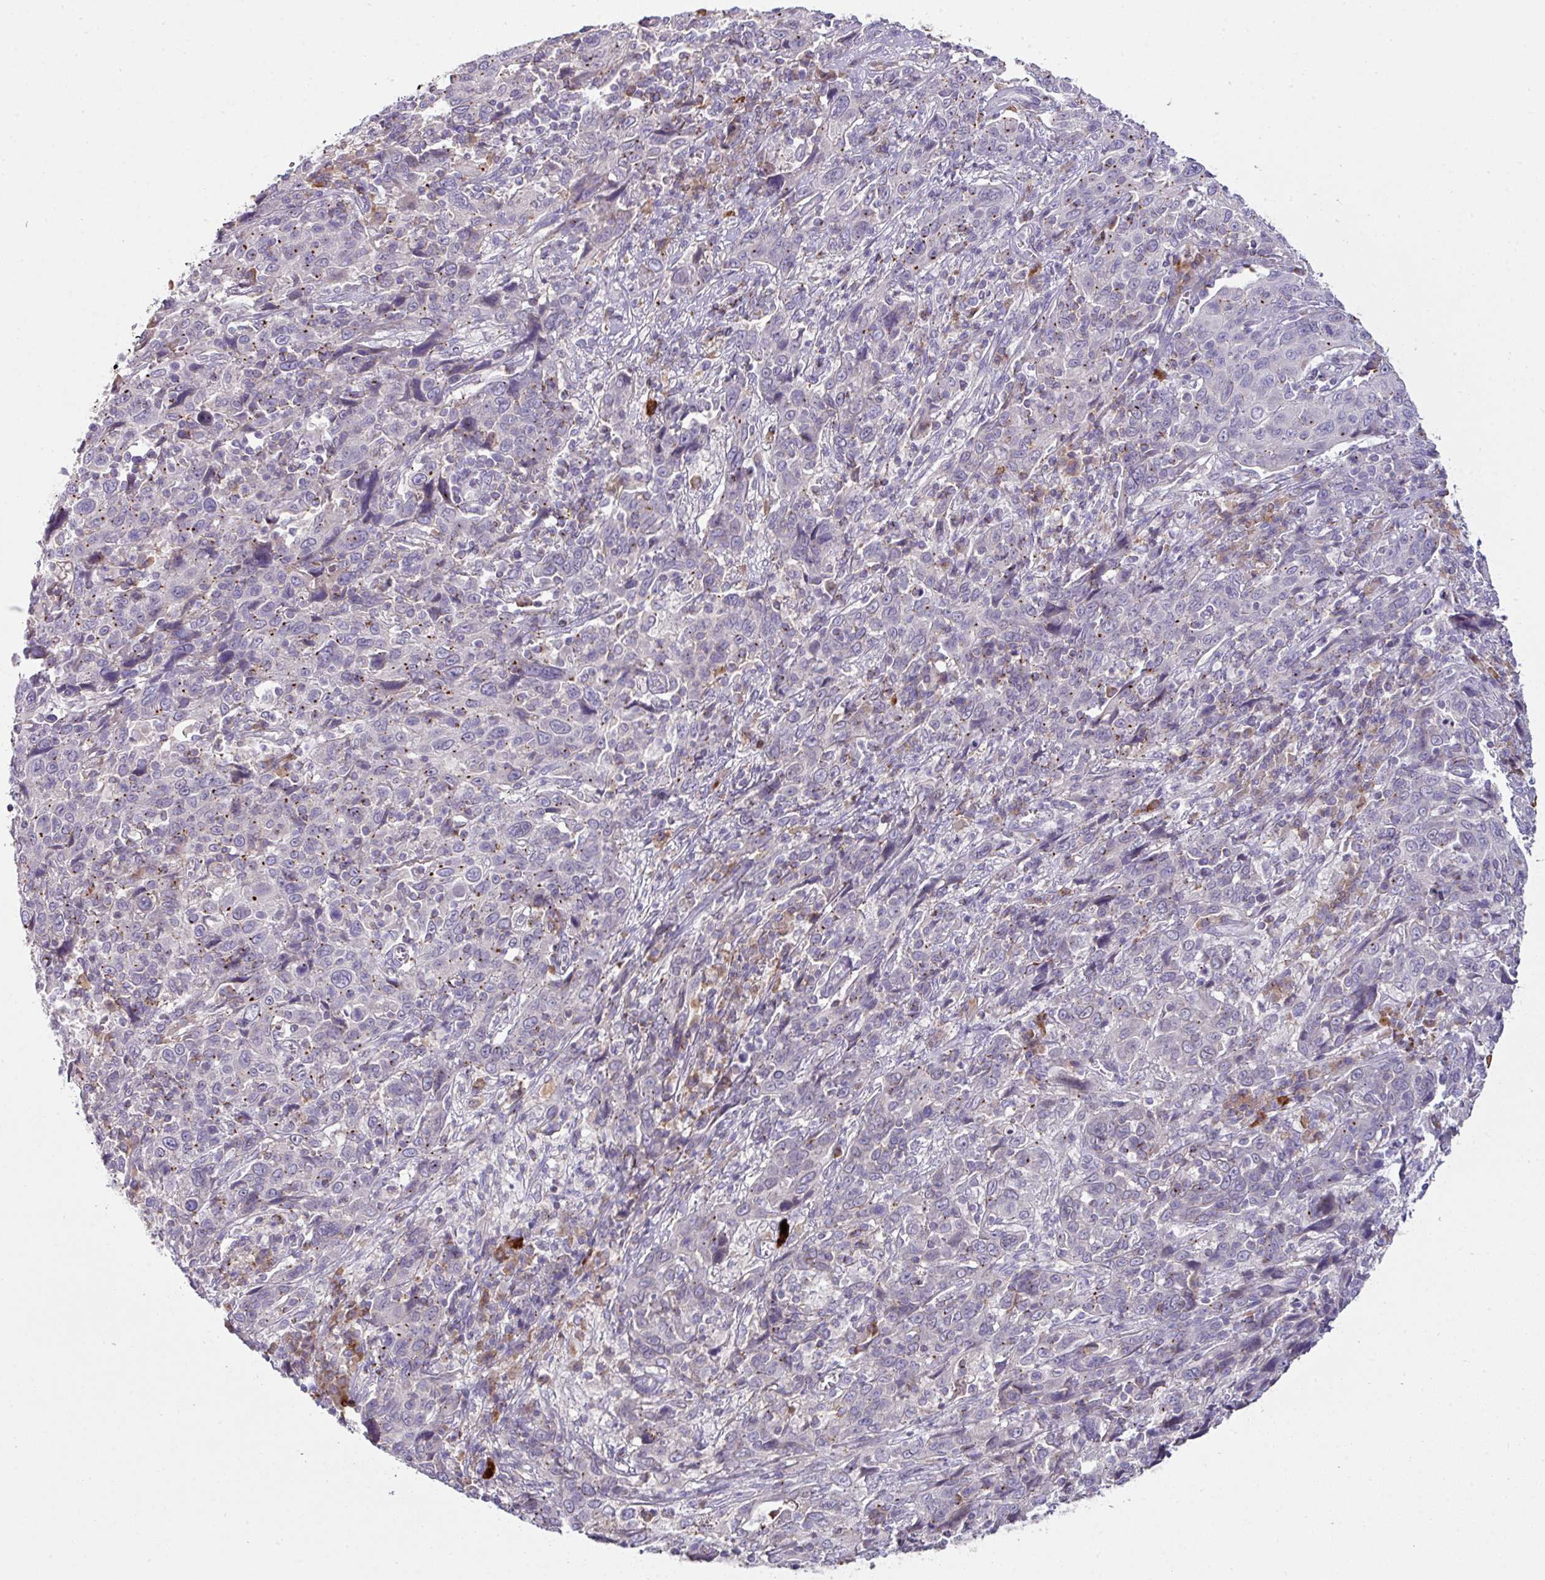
{"staining": {"intensity": "negative", "quantity": "none", "location": "none"}, "tissue": "cervical cancer", "cell_type": "Tumor cells", "image_type": "cancer", "snomed": [{"axis": "morphology", "description": "Squamous cell carcinoma, NOS"}, {"axis": "topography", "description": "Cervix"}], "caption": "Immunohistochemical staining of cervical cancer (squamous cell carcinoma) displays no significant staining in tumor cells.", "gene": "SLAMF6", "patient": {"sex": "female", "age": 46}}